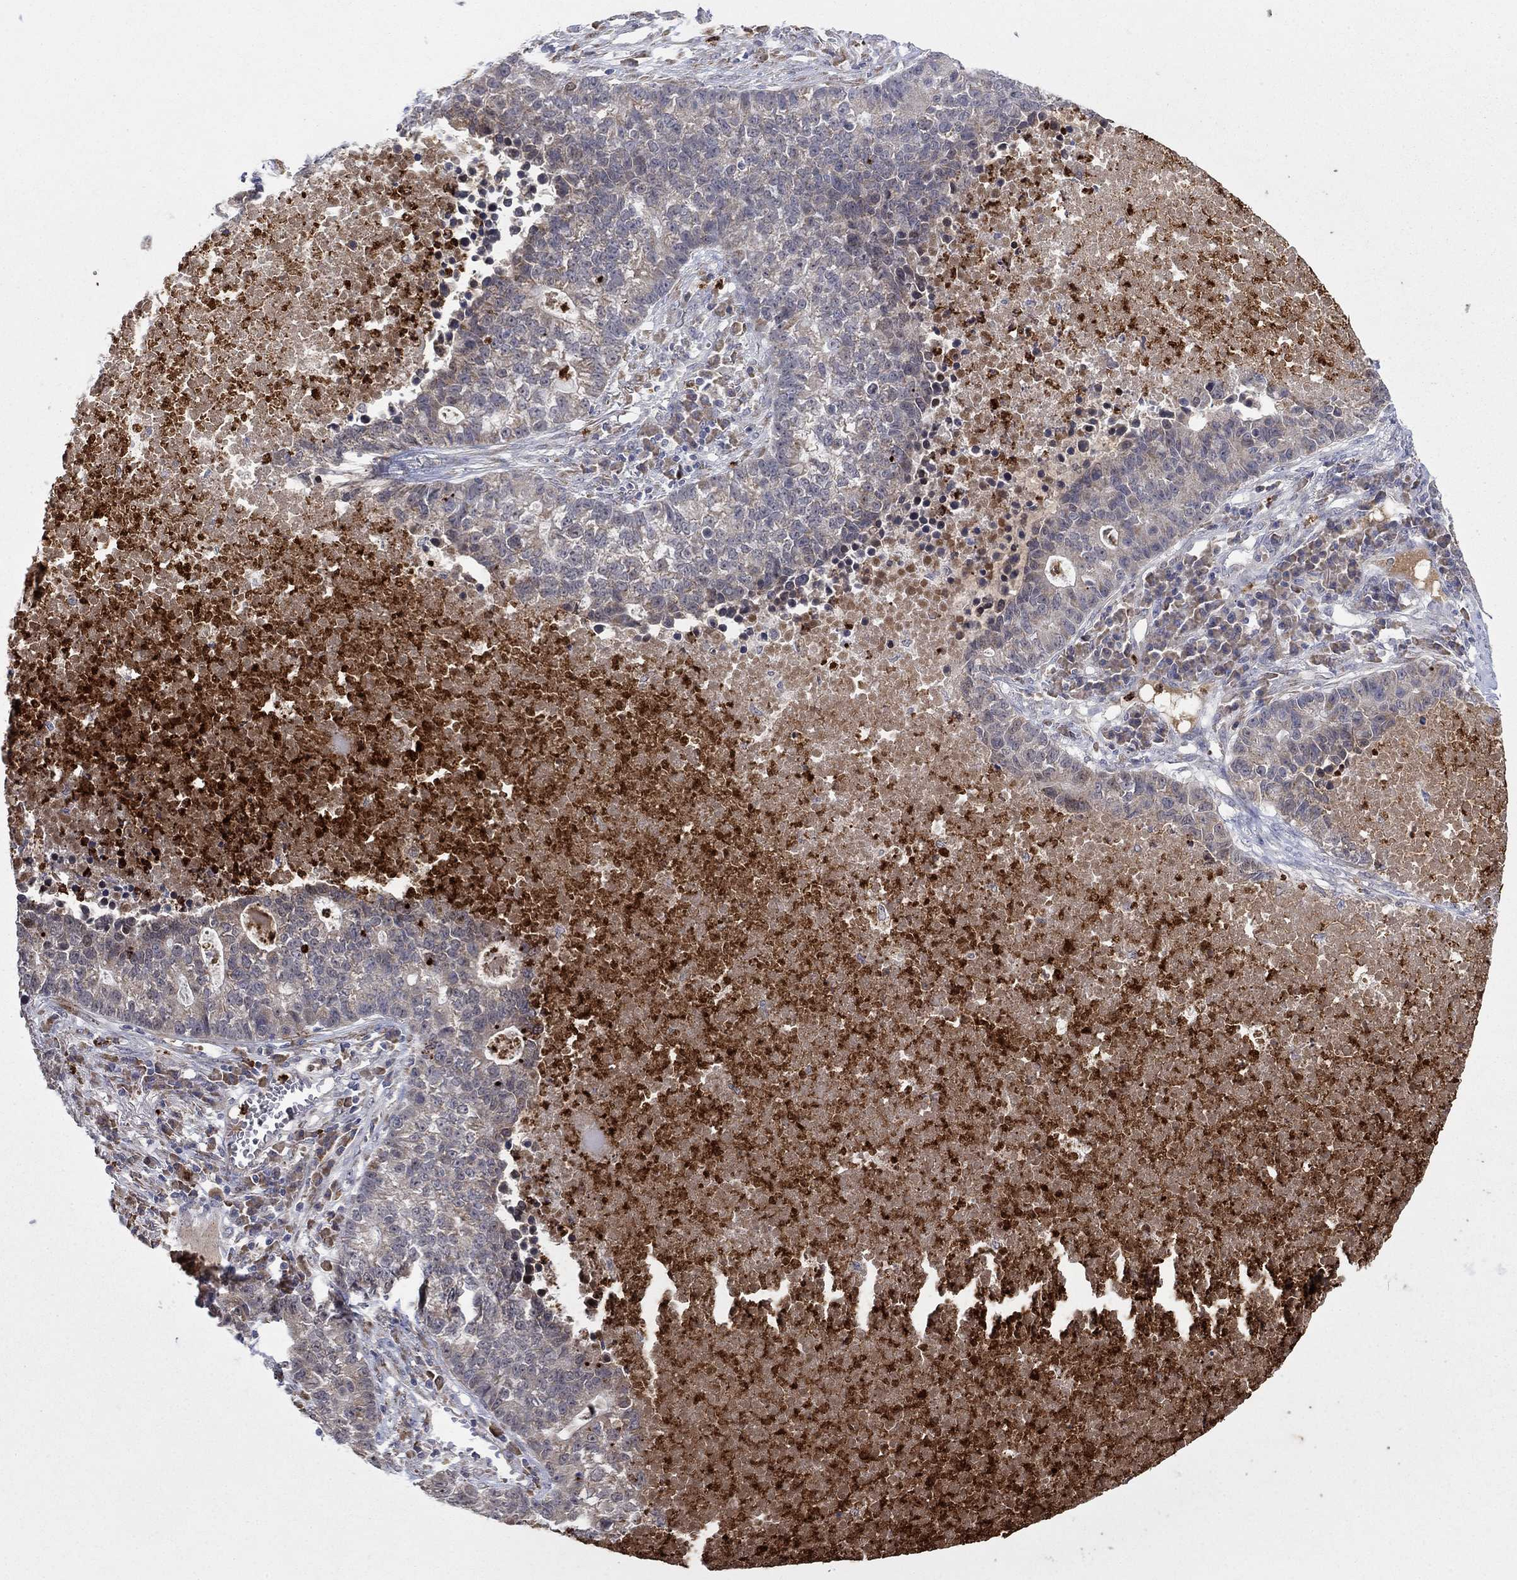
{"staining": {"intensity": "negative", "quantity": "none", "location": "none"}, "tissue": "lung cancer", "cell_type": "Tumor cells", "image_type": "cancer", "snomed": [{"axis": "morphology", "description": "Adenocarcinoma, NOS"}, {"axis": "topography", "description": "Lung"}], "caption": "This is a image of immunohistochemistry staining of lung cancer (adenocarcinoma), which shows no expression in tumor cells.", "gene": "MTRFR", "patient": {"sex": "male", "age": 57}}